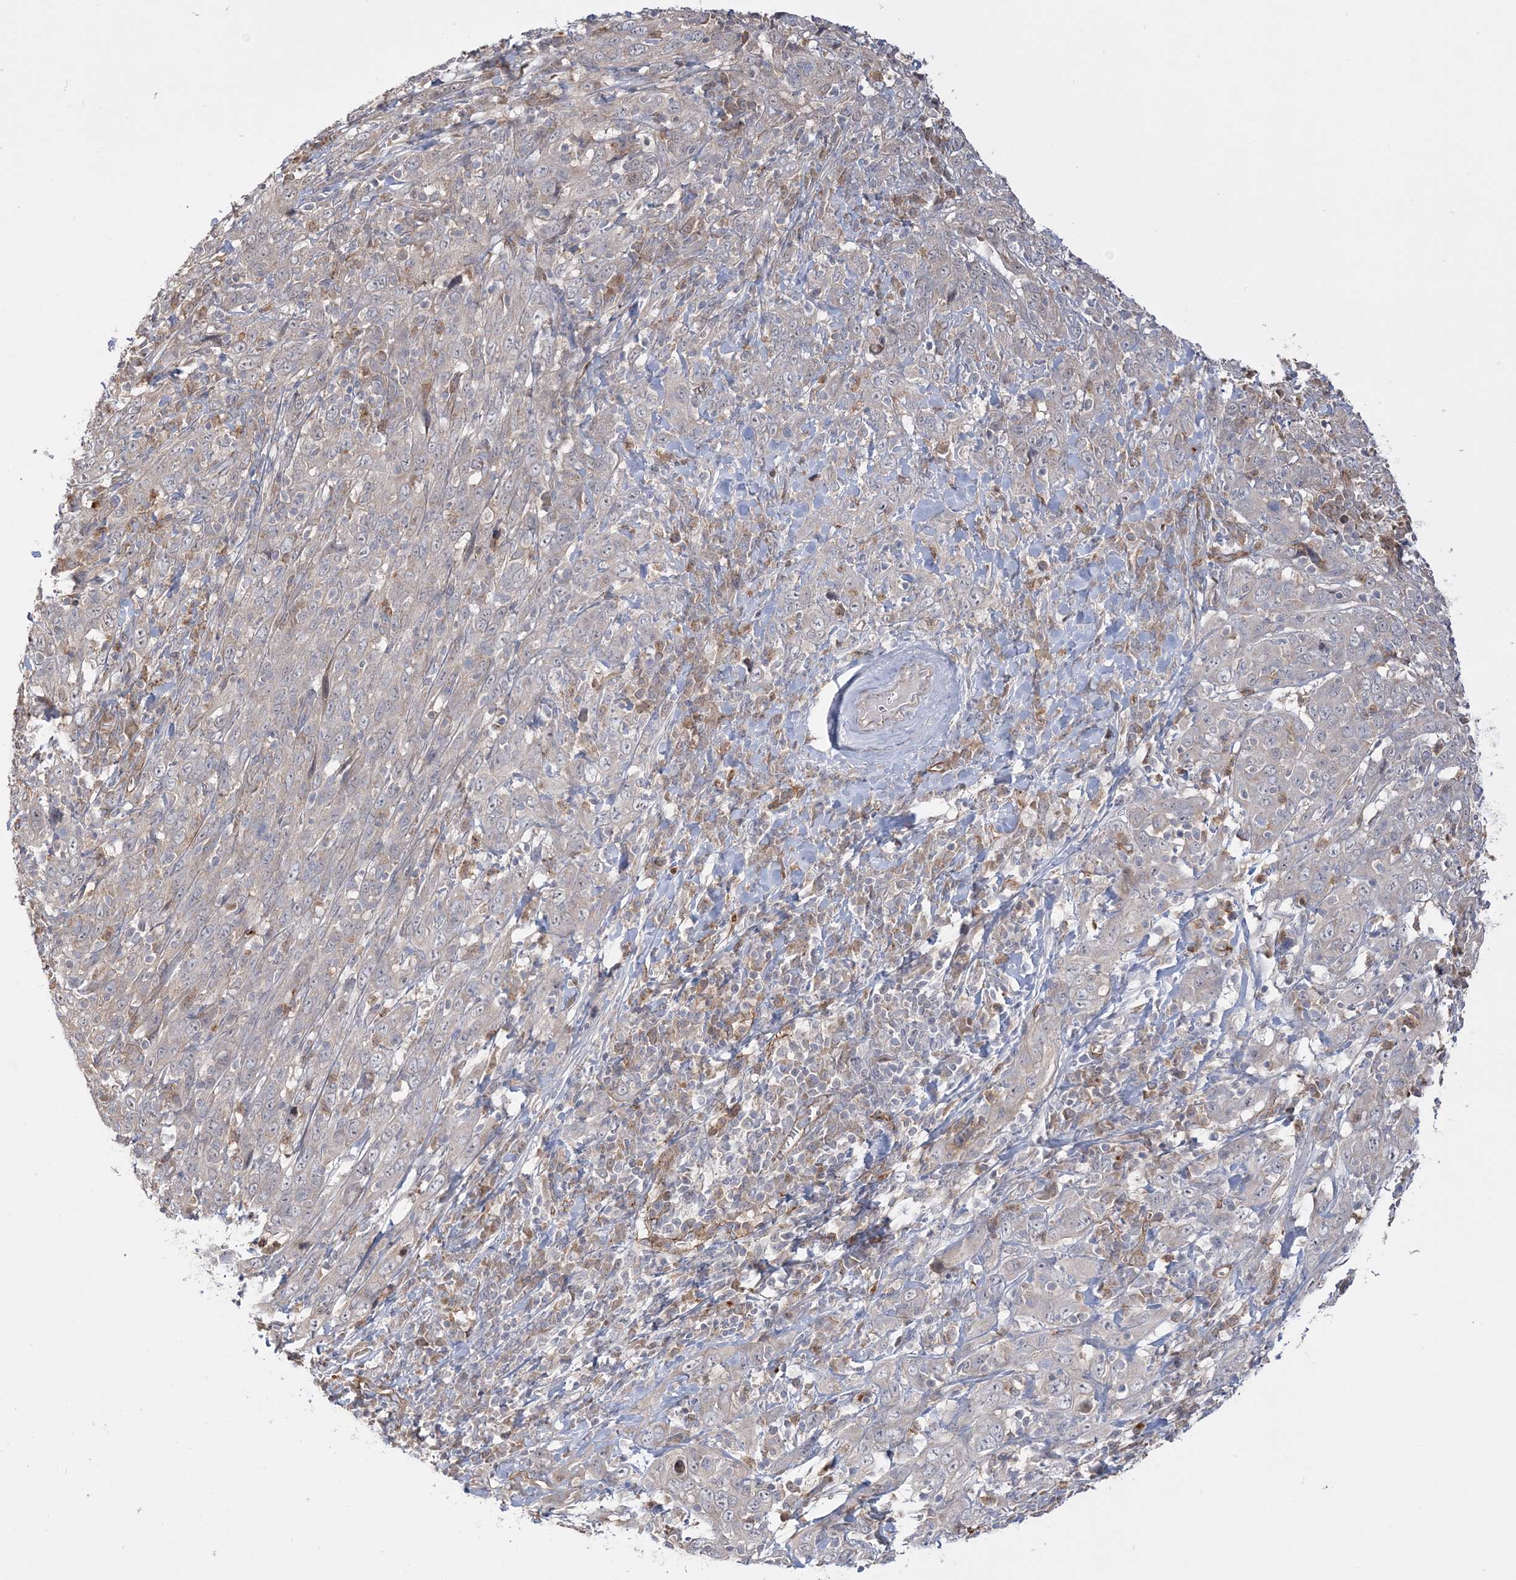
{"staining": {"intensity": "negative", "quantity": "none", "location": "none"}, "tissue": "cervical cancer", "cell_type": "Tumor cells", "image_type": "cancer", "snomed": [{"axis": "morphology", "description": "Squamous cell carcinoma, NOS"}, {"axis": "topography", "description": "Cervix"}], "caption": "Cervical cancer stained for a protein using IHC shows no expression tumor cells.", "gene": "FARSB", "patient": {"sex": "female", "age": 46}}